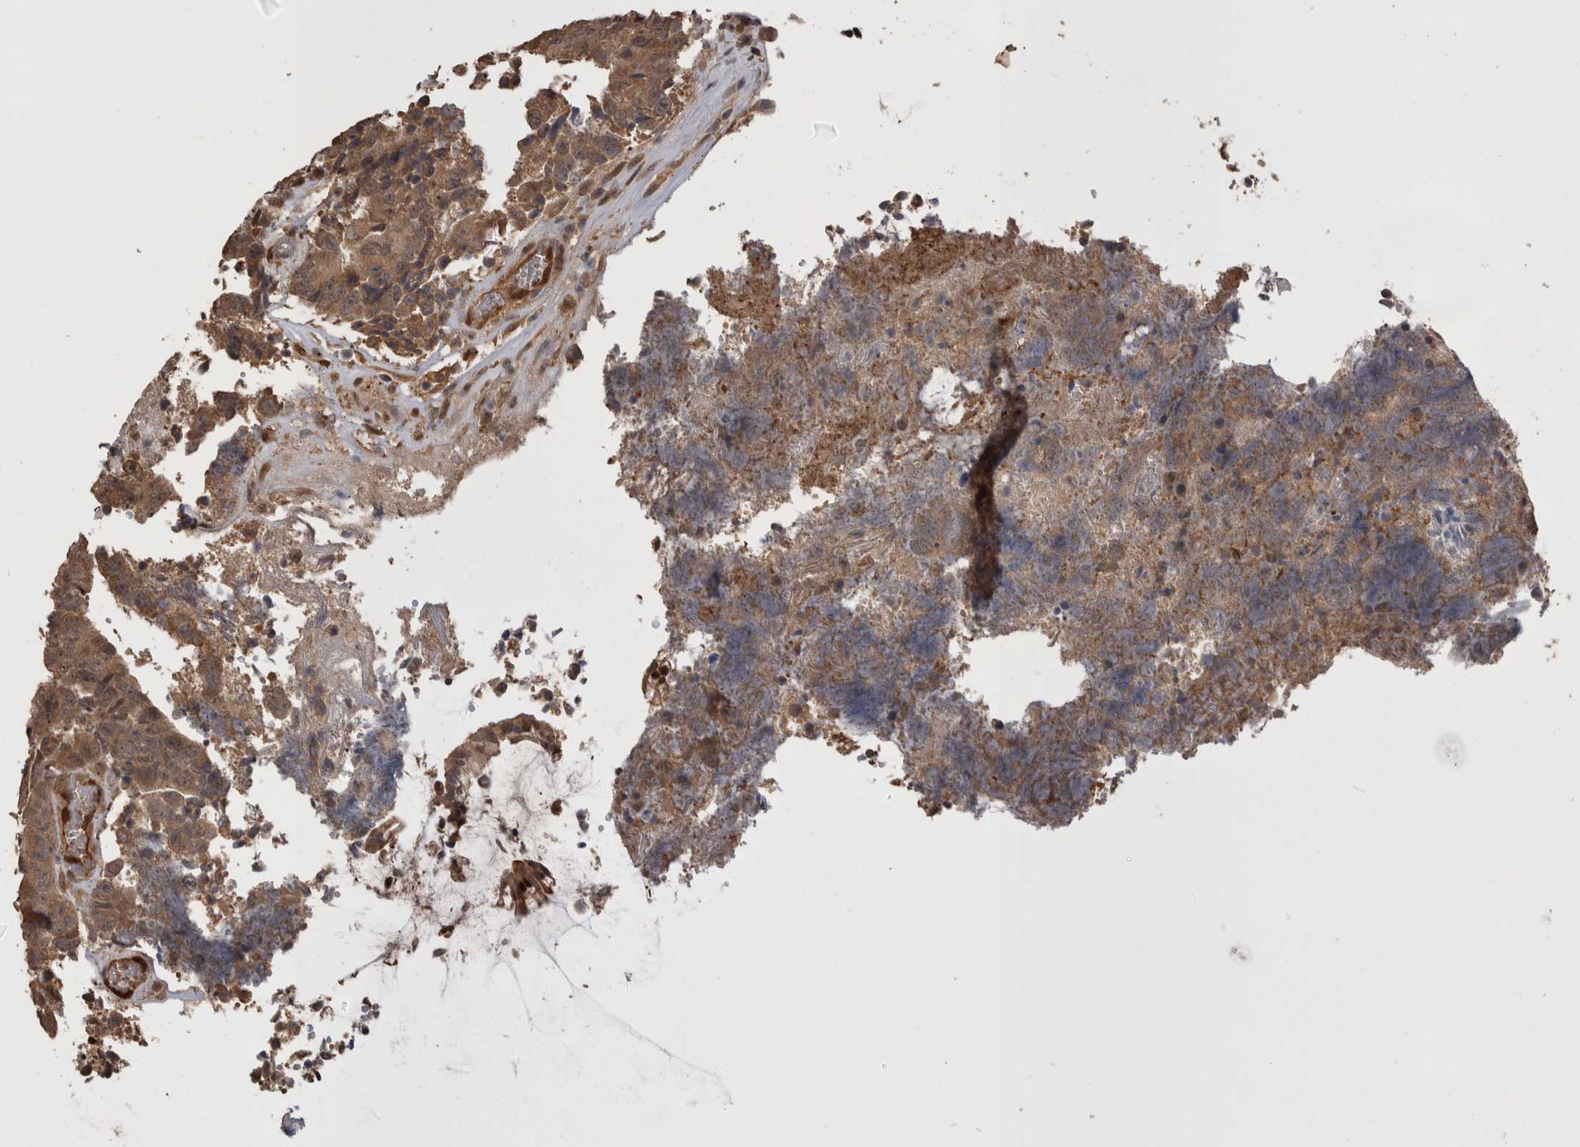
{"staining": {"intensity": "weak", "quantity": ">75%", "location": "cytoplasmic/membranous"}, "tissue": "colorectal cancer", "cell_type": "Tumor cells", "image_type": "cancer", "snomed": [{"axis": "morphology", "description": "Adenocarcinoma, NOS"}, {"axis": "topography", "description": "Rectum"}], "caption": "IHC of human adenocarcinoma (colorectal) displays low levels of weak cytoplasmic/membranous expression in about >75% of tumor cells.", "gene": "LXN", "patient": {"sex": "male", "age": 72}}